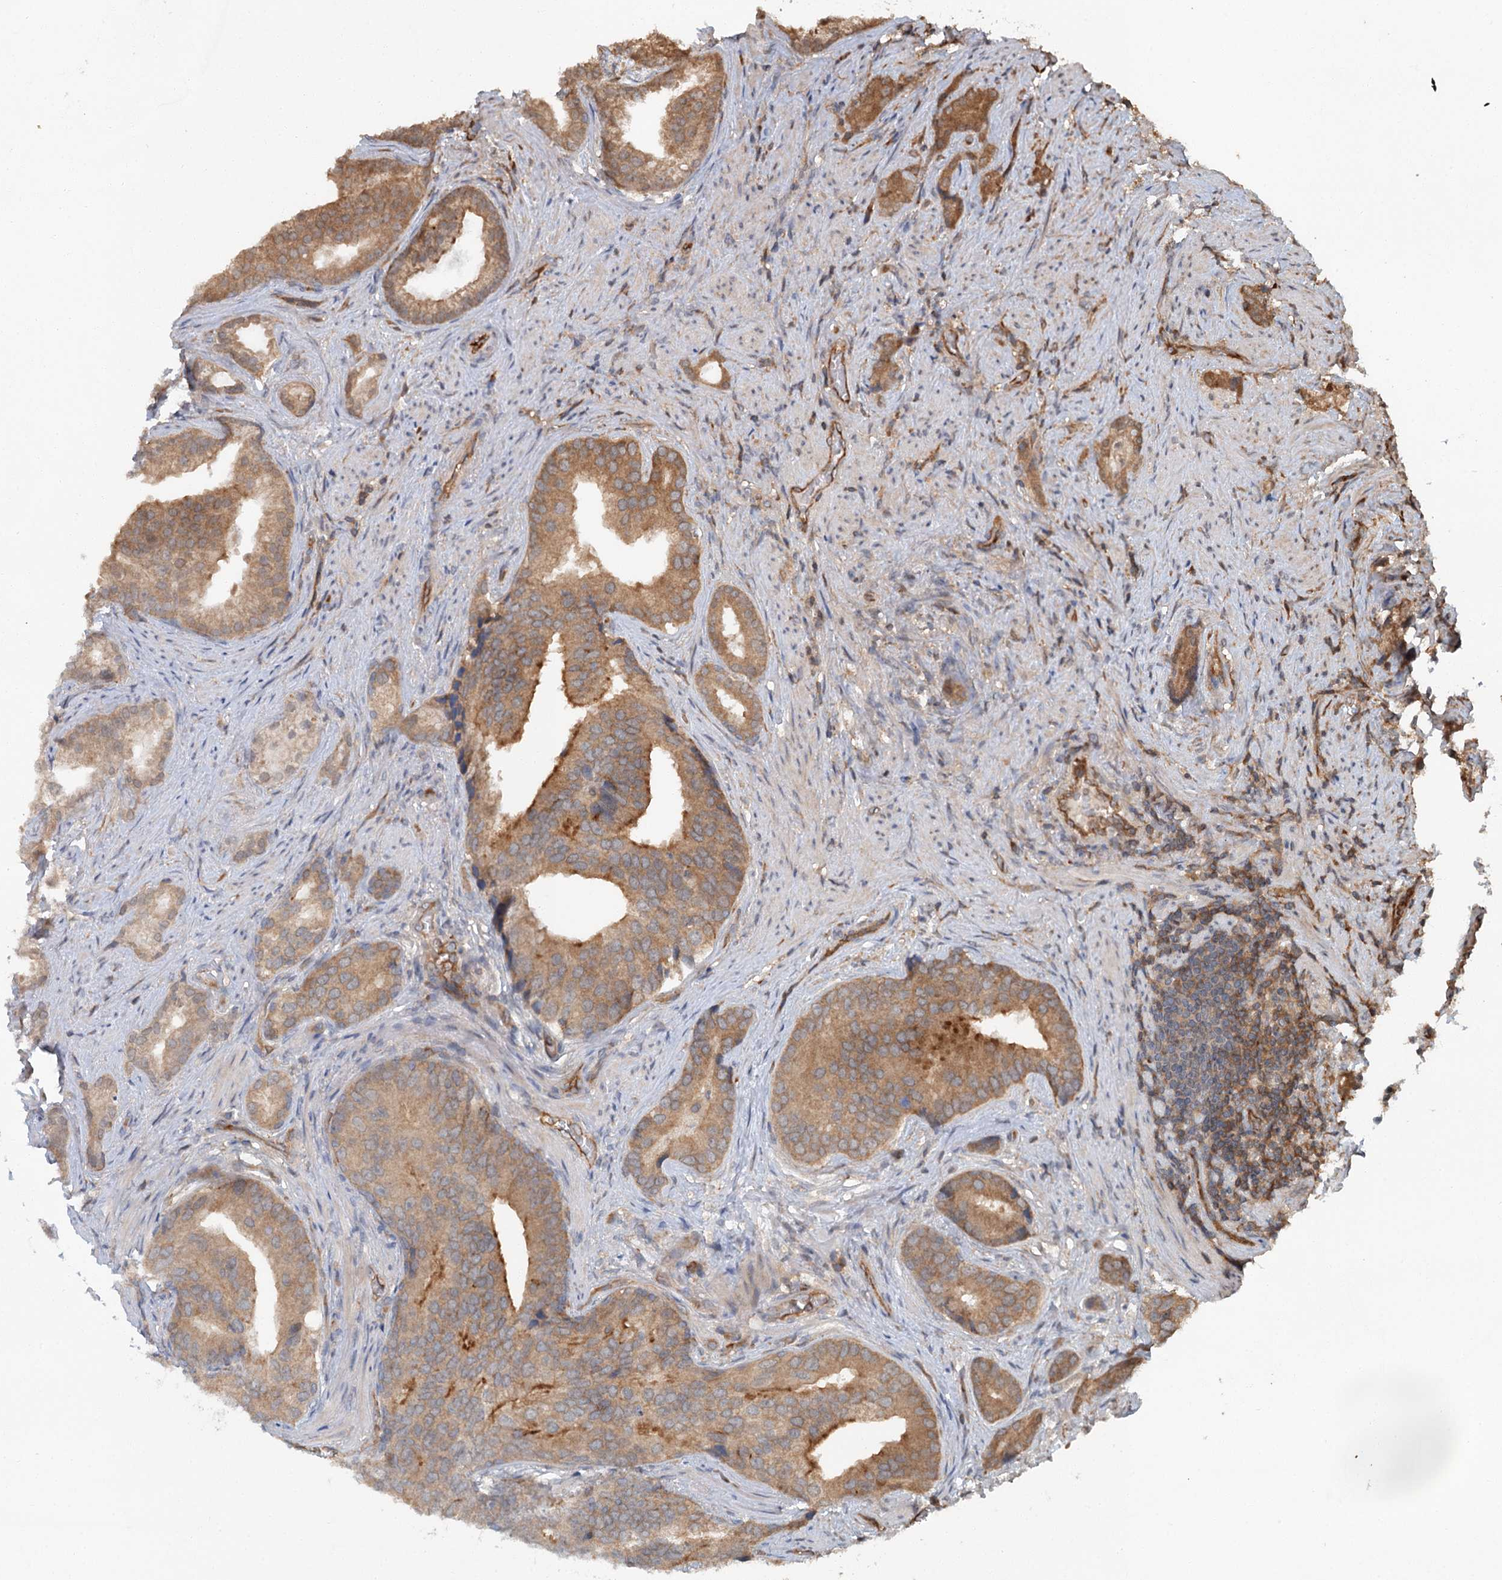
{"staining": {"intensity": "moderate", "quantity": ">75%", "location": "cytoplasmic/membranous"}, "tissue": "prostate cancer", "cell_type": "Tumor cells", "image_type": "cancer", "snomed": [{"axis": "morphology", "description": "Adenocarcinoma, Low grade"}, {"axis": "topography", "description": "Prostate"}], "caption": "DAB immunohistochemical staining of prostate low-grade adenocarcinoma demonstrates moderate cytoplasmic/membranous protein staining in approximately >75% of tumor cells.", "gene": "ZNF527", "patient": {"sex": "male", "age": 71}}